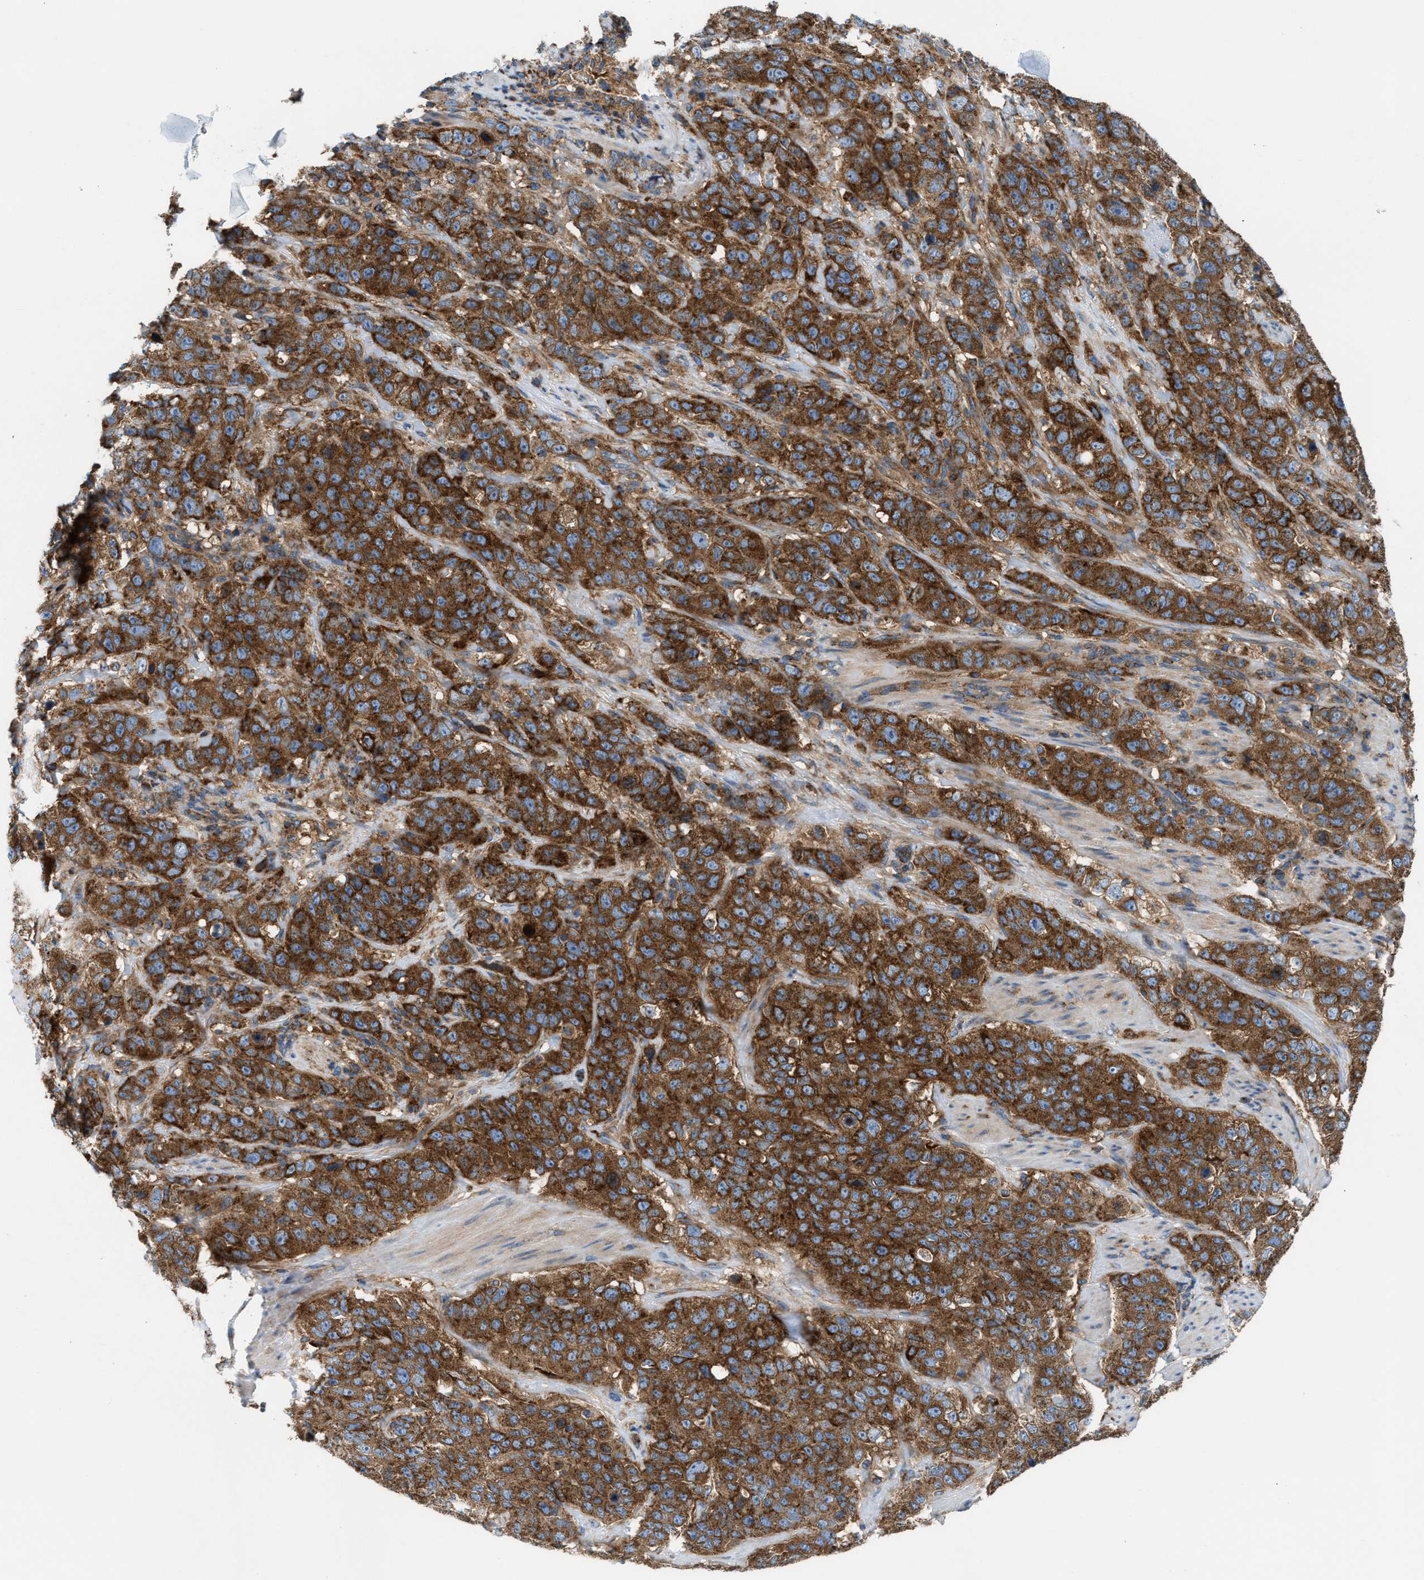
{"staining": {"intensity": "strong", "quantity": ">75%", "location": "cytoplasmic/membranous"}, "tissue": "stomach cancer", "cell_type": "Tumor cells", "image_type": "cancer", "snomed": [{"axis": "morphology", "description": "Adenocarcinoma, NOS"}, {"axis": "topography", "description": "Stomach"}], "caption": "Immunohistochemical staining of adenocarcinoma (stomach) shows high levels of strong cytoplasmic/membranous protein staining in approximately >75% of tumor cells. The staining was performed using DAB (3,3'-diaminobenzidine), with brown indicating positive protein expression. Nuclei are stained blue with hematoxylin.", "gene": "TBC1D15", "patient": {"sex": "male", "age": 48}}